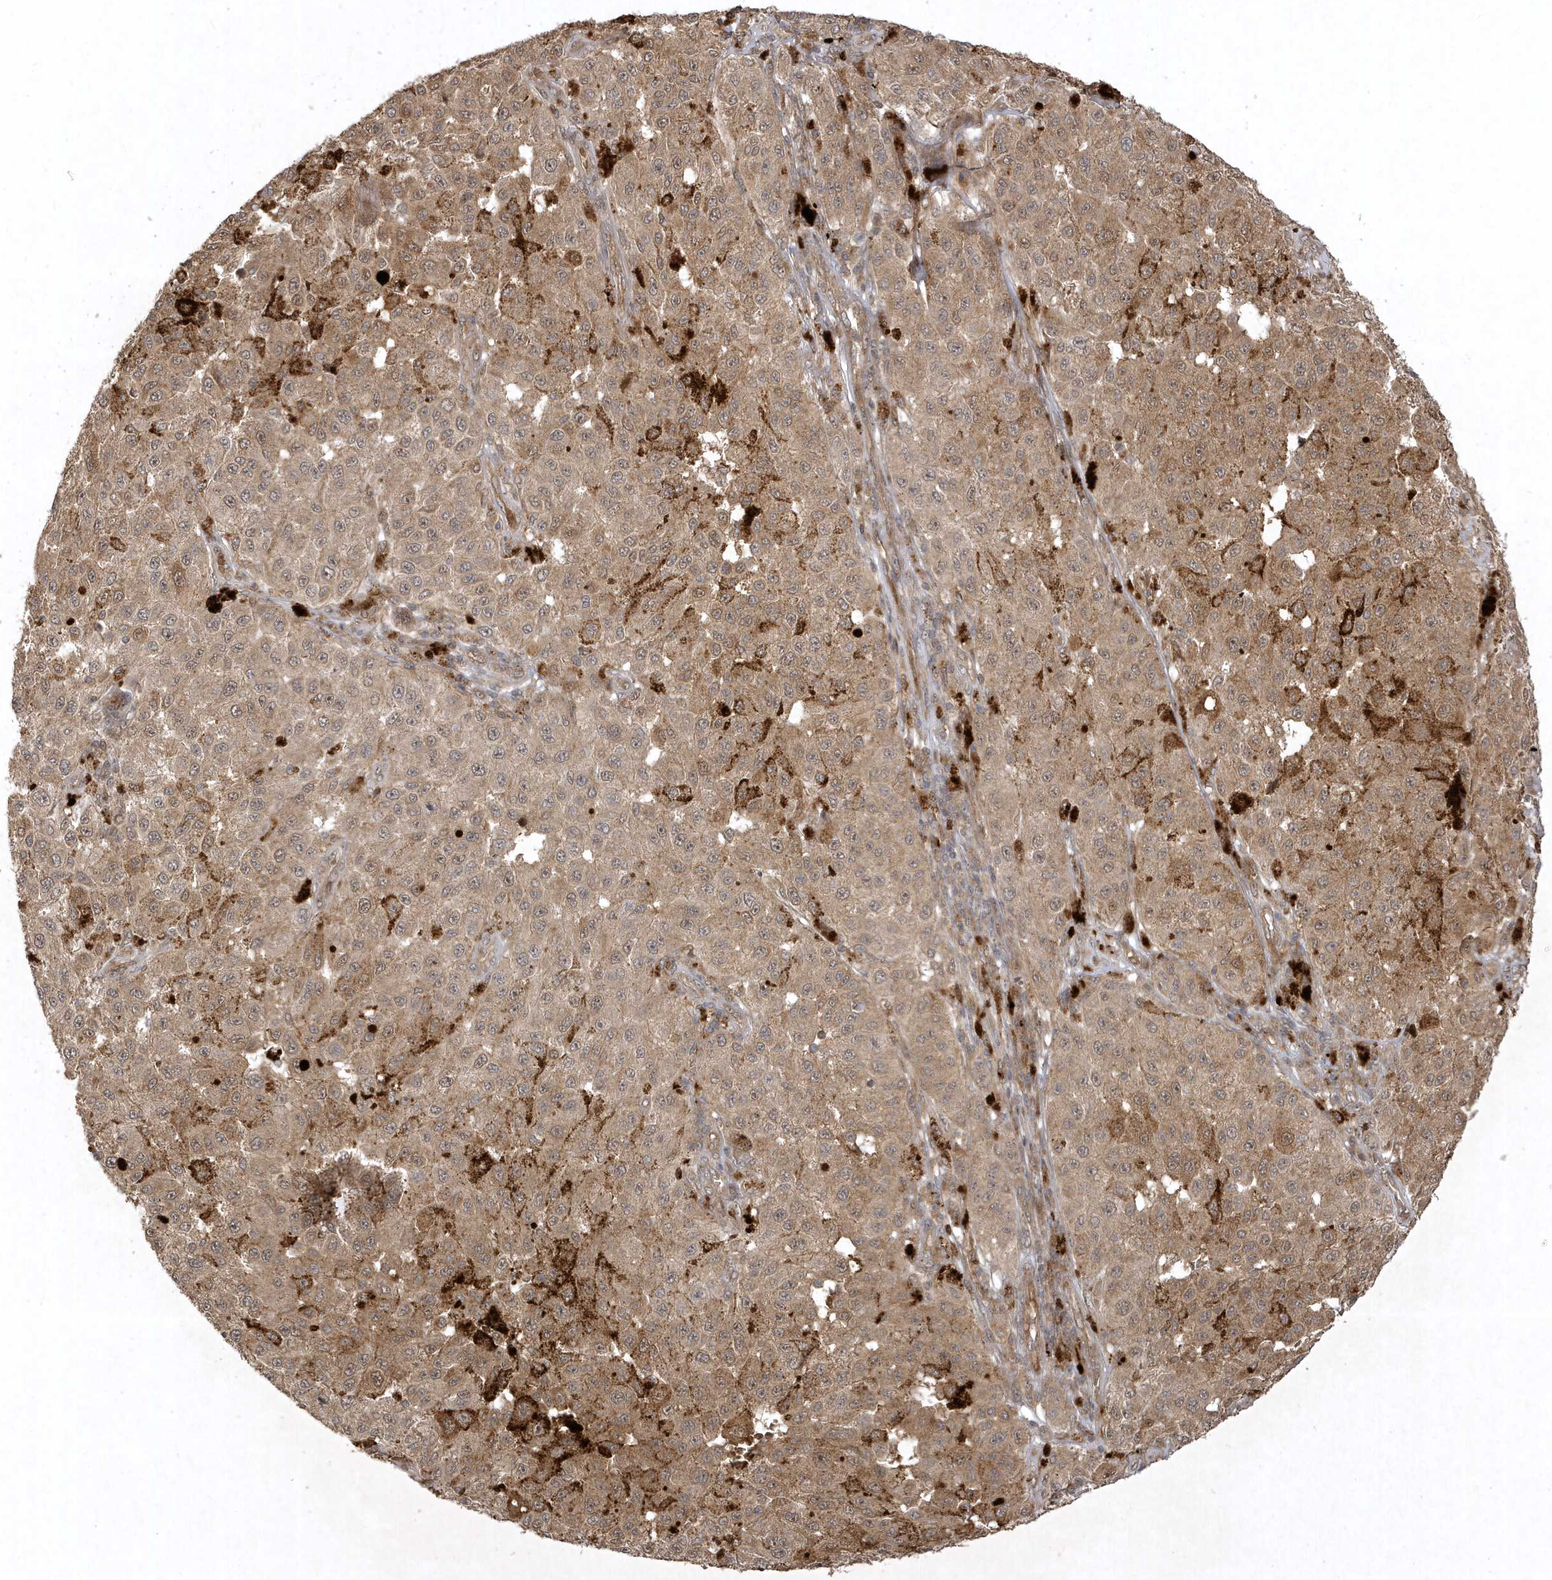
{"staining": {"intensity": "weak", "quantity": ">75%", "location": "cytoplasmic/membranous,nuclear"}, "tissue": "melanoma", "cell_type": "Tumor cells", "image_type": "cancer", "snomed": [{"axis": "morphology", "description": "Malignant melanoma, NOS"}, {"axis": "topography", "description": "Skin"}], "caption": "The histopathology image demonstrates staining of melanoma, revealing weak cytoplasmic/membranous and nuclear protein expression (brown color) within tumor cells.", "gene": "FAM83C", "patient": {"sex": "female", "age": 64}}